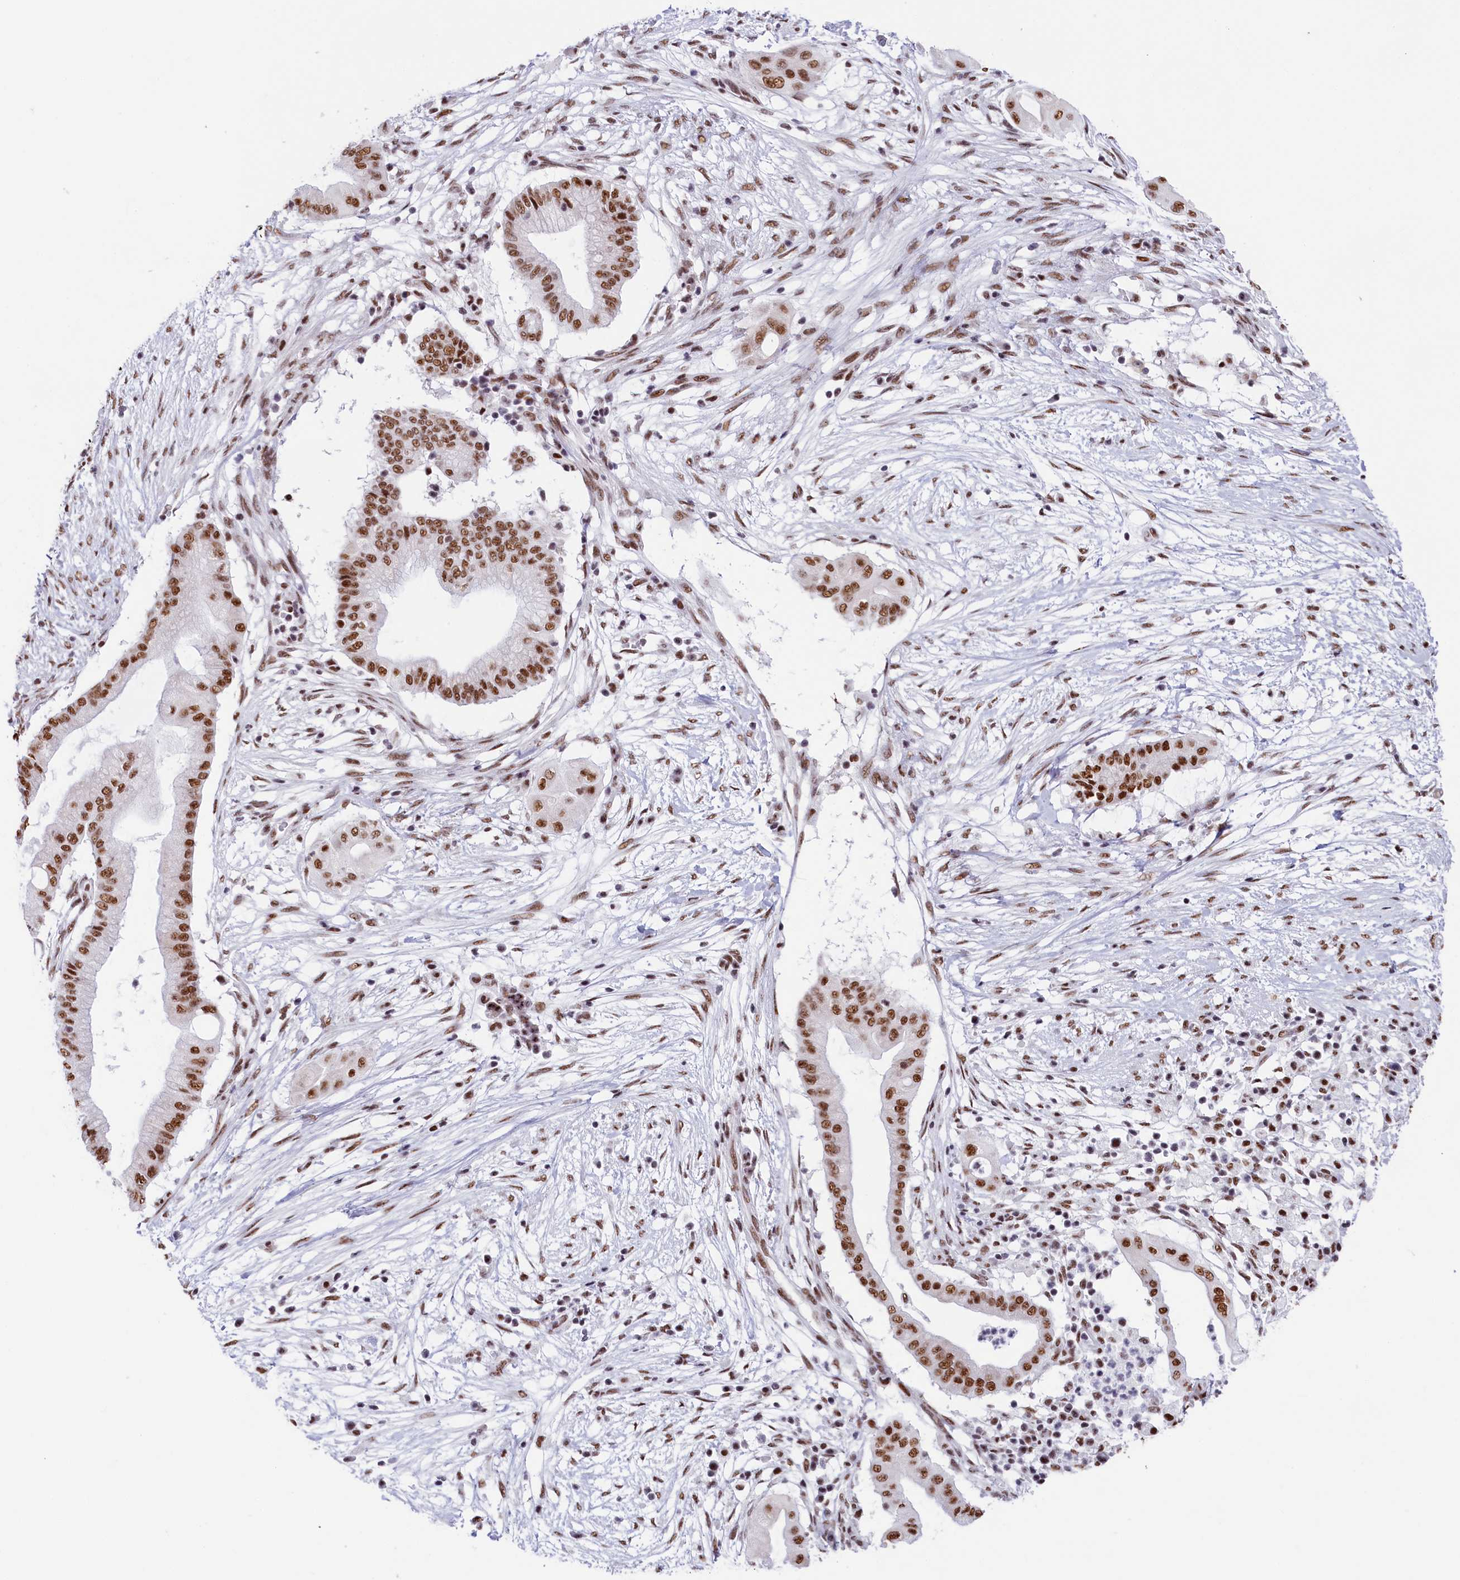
{"staining": {"intensity": "moderate", "quantity": ">75%", "location": "nuclear"}, "tissue": "pancreatic cancer", "cell_type": "Tumor cells", "image_type": "cancer", "snomed": [{"axis": "morphology", "description": "Adenocarcinoma, NOS"}, {"axis": "topography", "description": "Pancreas"}], "caption": "DAB (3,3'-diaminobenzidine) immunohistochemical staining of human adenocarcinoma (pancreatic) reveals moderate nuclear protein positivity in about >75% of tumor cells.", "gene": "SNRNP70", "patient": {"sex": "male", "age": 68}}